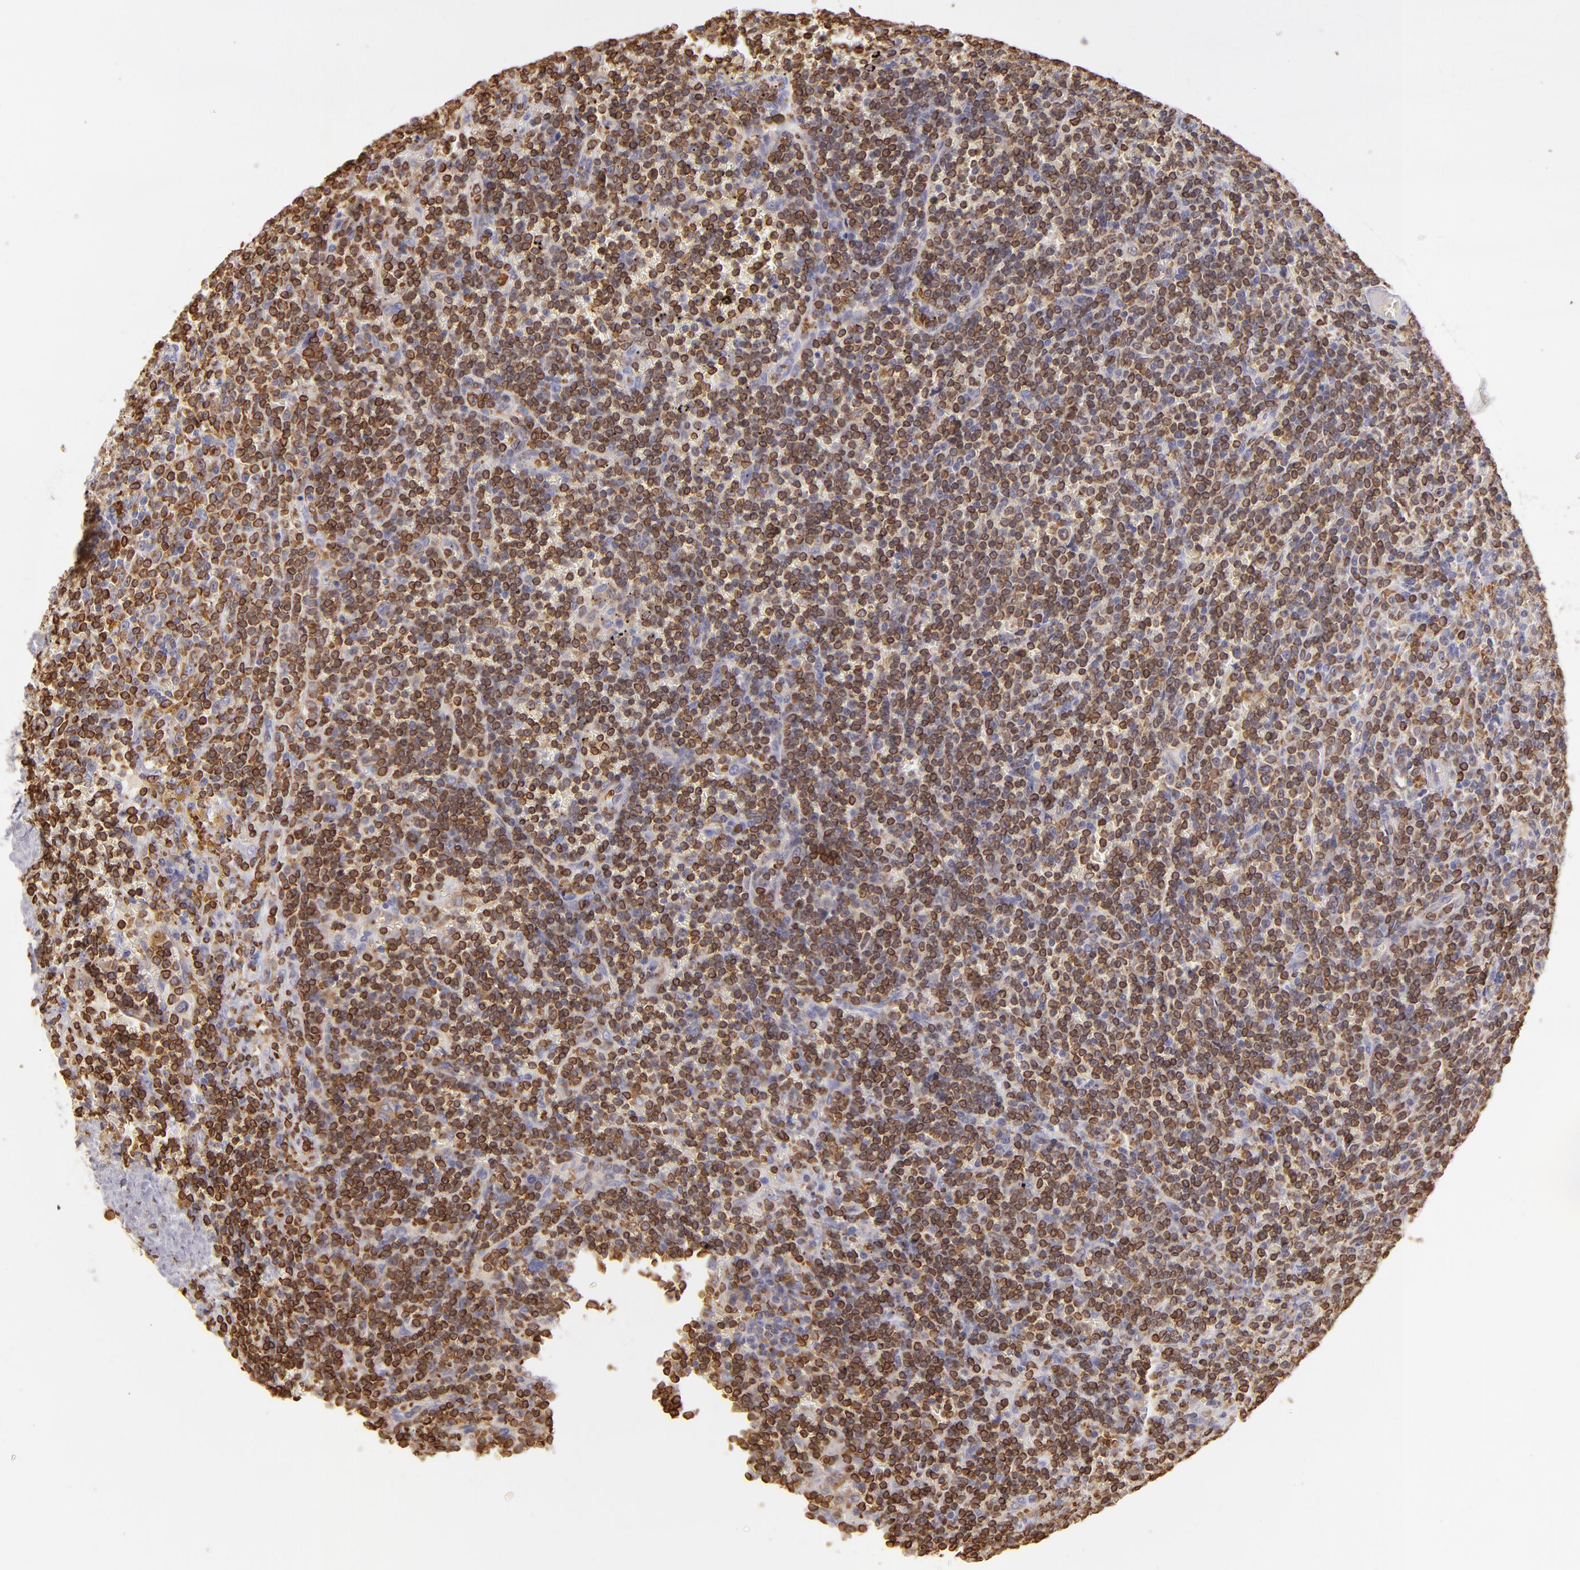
{"staining": {"intensity": "moderate", "quantity": ">75%", "location": "cytoplasmic/membranous"}, "tissue": "lymphoma", "cell_type": "Tumor cells", "image_type": "cancer", "snomed": [{"axis": "morphology", "description": "Malignant lymphoma, non-Hodgkin's type, Low grade"}, {"axis": "topography", "description": "Spleen"}], "caption": "Immunohistochemistry micrograph of neoplastic tissue: human lymphoma stained using IHC demonstrates medium levels of moderate protein expression localized specifically in the cytoplasmic/membranous of tumor cells, appearing as a cytoplasmic/membranous brown color.", "gene": "CD74", "patient": {"sex": "male", "age": 80}}